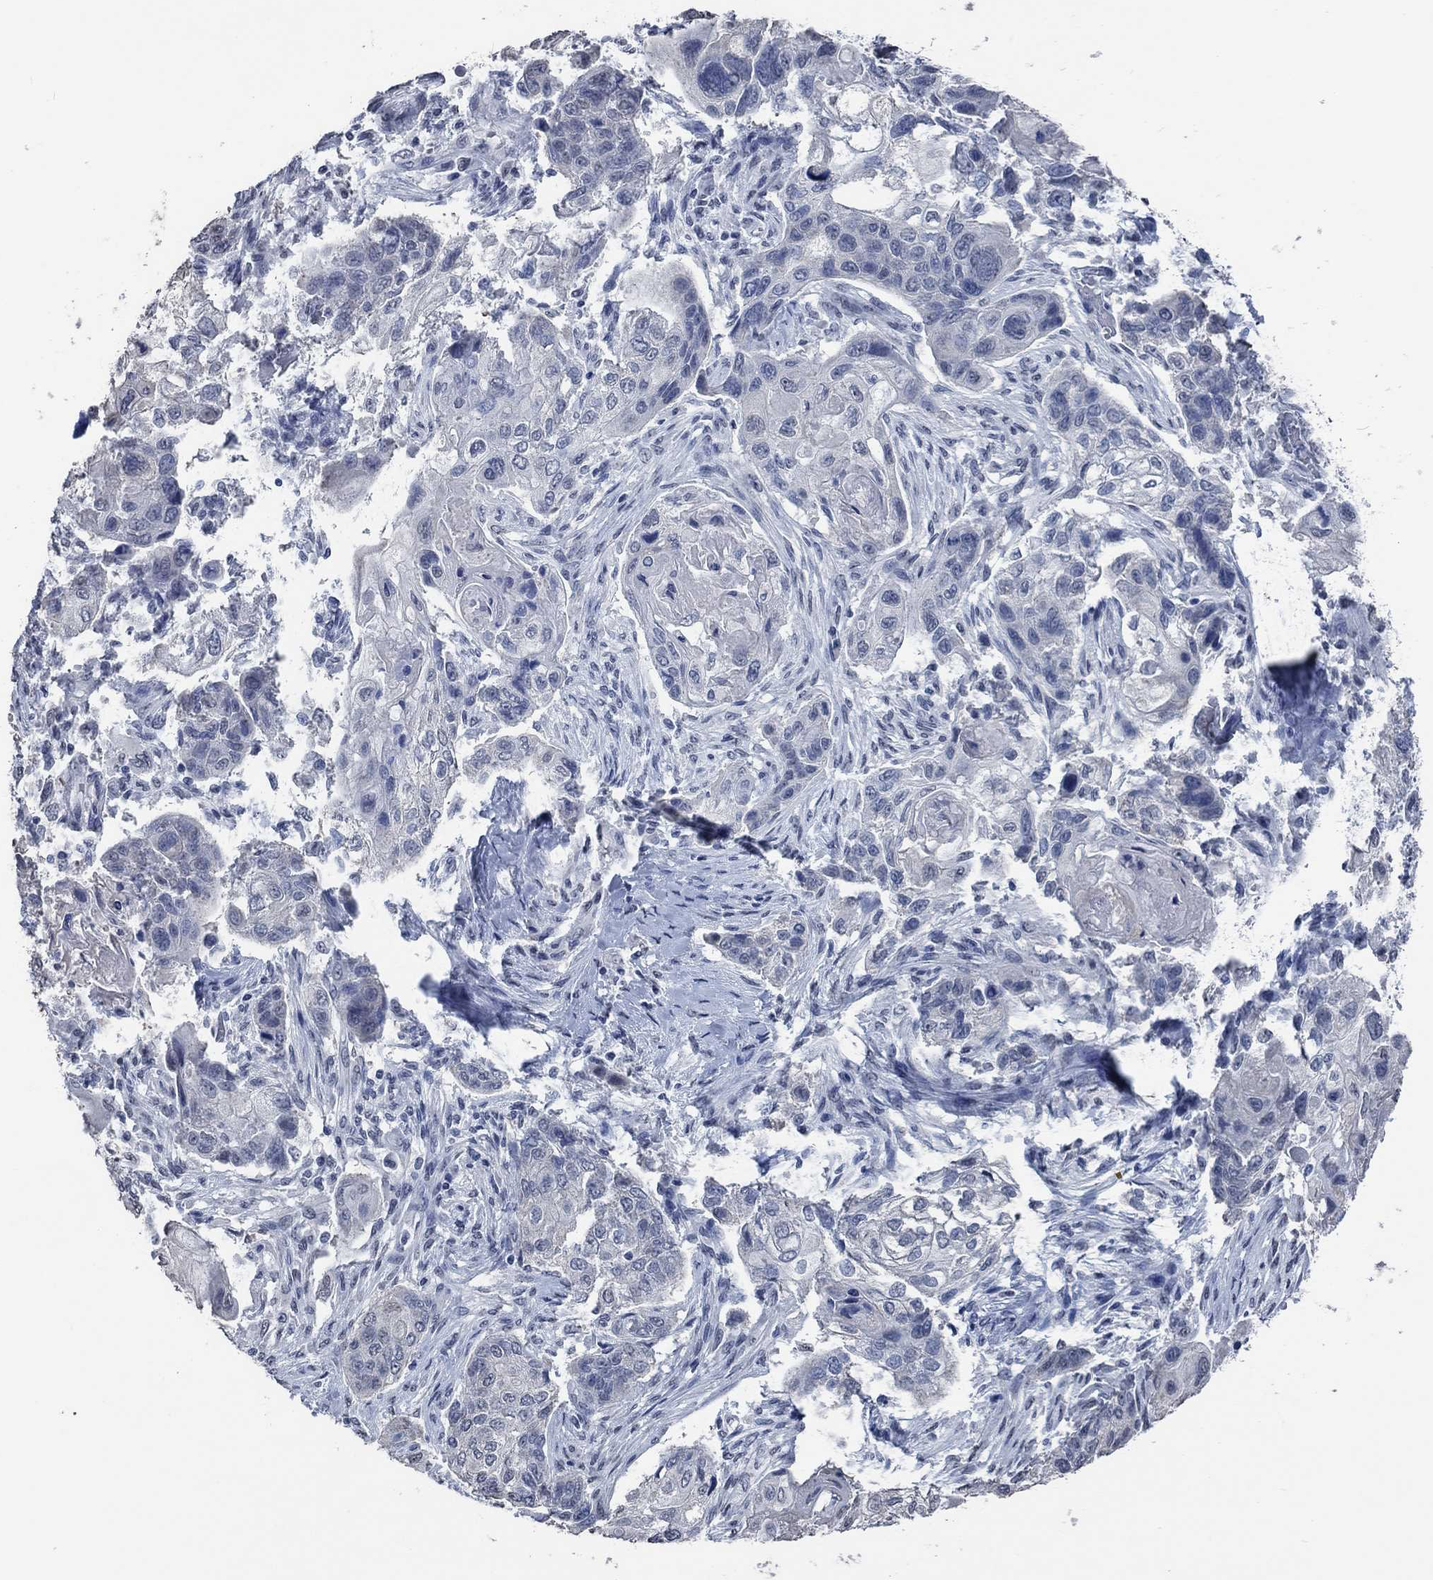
{"staining": {"intensity": "negative", "quantity": "none", "location": "none"}, "tissue": "lung cancer", "cell_type": "Tumor cells", "image_type": "cancer", "snomed": [{"axis": "morphology", "description": "Normal tissue, NOS"}, {"axis": "morphology", "description": "Squamous cell carcinoma, NOS"}, {"axis": "topography", "description": "Bronchus"}, {"axis": "topography", "description": "Lung"}], "caption": "A micrograph of lung squamous cell carcinoma stained for a protein displays no brown staining in tumor cells.", "gene": "OBSCN", "patient": {"sex": "male", "age": 69}}